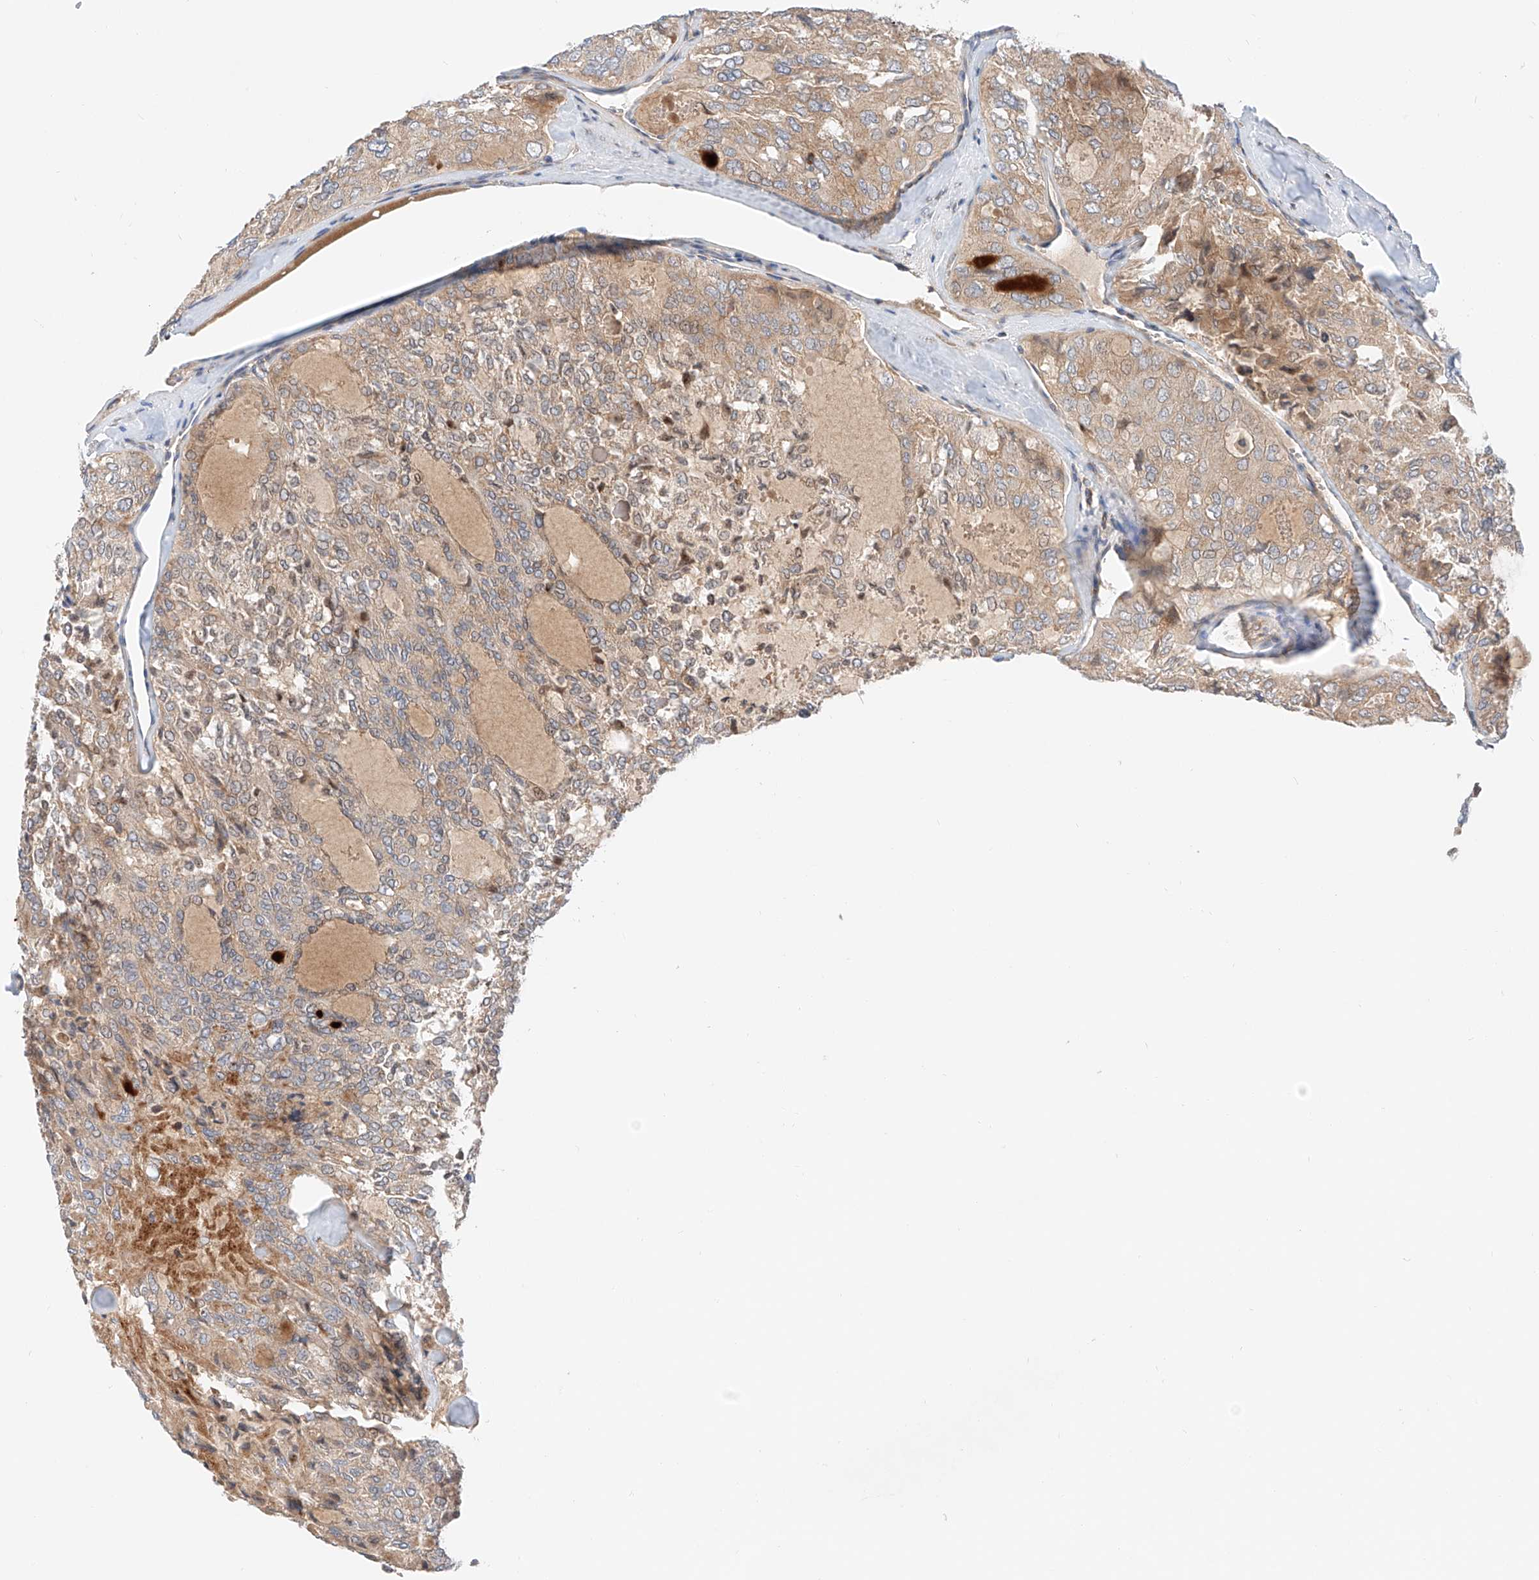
{"staining": {"intensity": "weak", "quantity": ">75%", "location": "cytoplasmic/membranous"}, "tissue": "thyroid cancer", "cell_type": "Tumor cells", "image_type": "cancer", "snomed": [{"axis": "morphology", "description": "Follicular adenoma carcinoma, NOS"}, {"axis": "topography", "description": "Thyroid gland"}], "caption": "Brown immunohistochemical staining in follicular adenoma carcinoma (thyroid) shows weak cytoplasmic/membranous staining in approximately >75% of tumor cells.", "gene": "MFN2", "patient": {"sex": "male", "age": 75}}